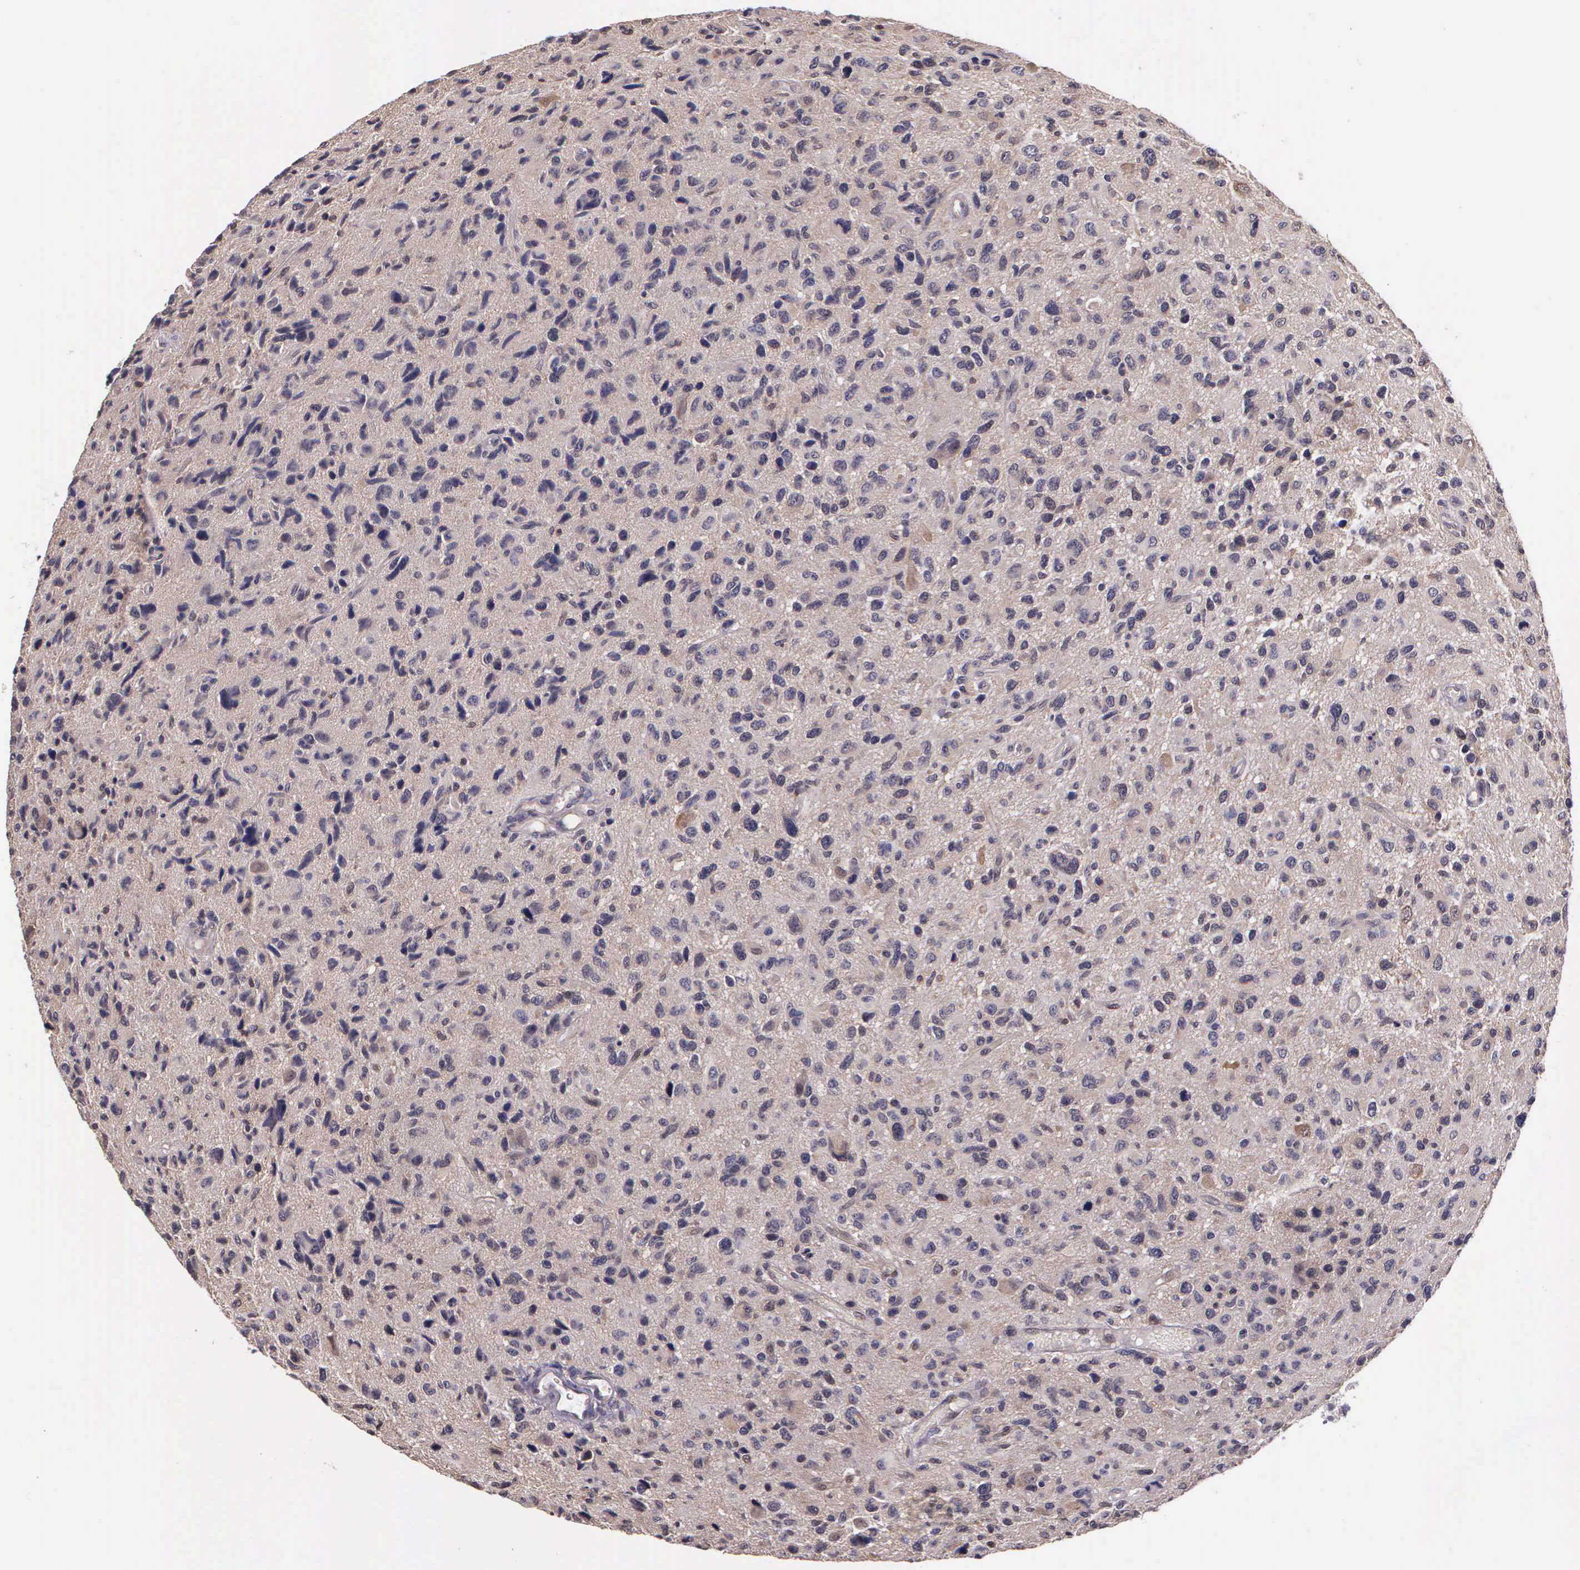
{"staining": {"intensity": "negative", "quantity": "none", "location": "none"}, "tissue": "glioma", "cell_type": "Tumor cells", "image_type": "cancer", "snomed": [{"axis": "morphology", "description": "Glioma, malignant, High grade"}, {"axis": "topography", "description": "Brain"}], "caption": "Tumor cells show no significant positivity in glioma.", "gene": "IGBP1", "patient": {"sex": "female", "age": 60}}